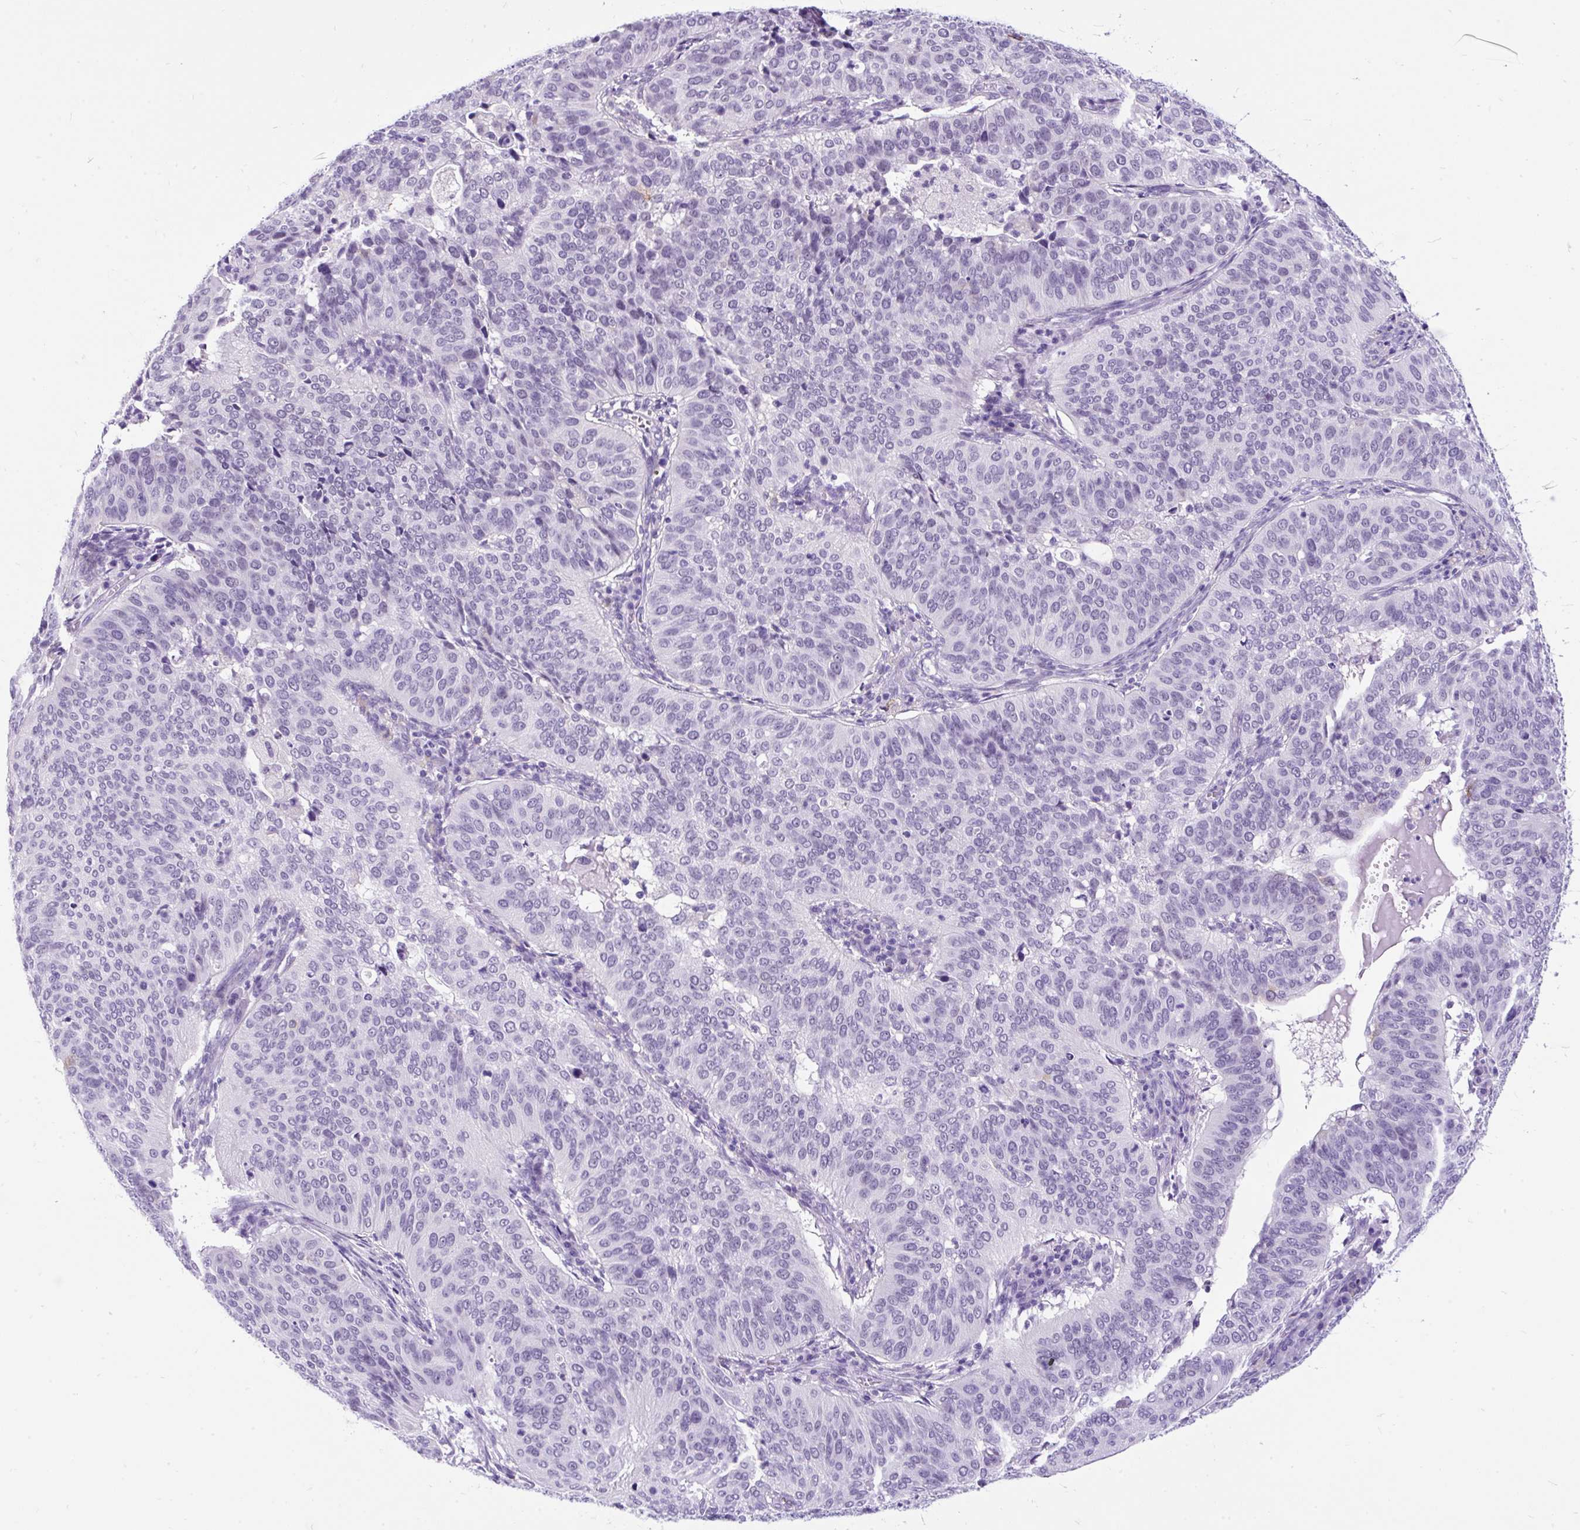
{"staining": {"intensity": "negative", "quantity": "none", "location": "none"}, "tissue": "cervical cancer", "cell_type": "Tumor cells", "image_type": "cancer", "snomed": [{"axis": "morphology", "description": "Normal tissue, NOS"}, {"axis": "morphology", "description": "Squamous cell carcinoma, NOS"}, {"axis": "topography", "description": "Cervix"}], "caption": "This is an IHC photomicrograph of human squamous cell carcinoma (cervical). There is no expression in tumor cells.", "gene": "SCGB1A1", "patient": {"sex": "female", "age": 39}}